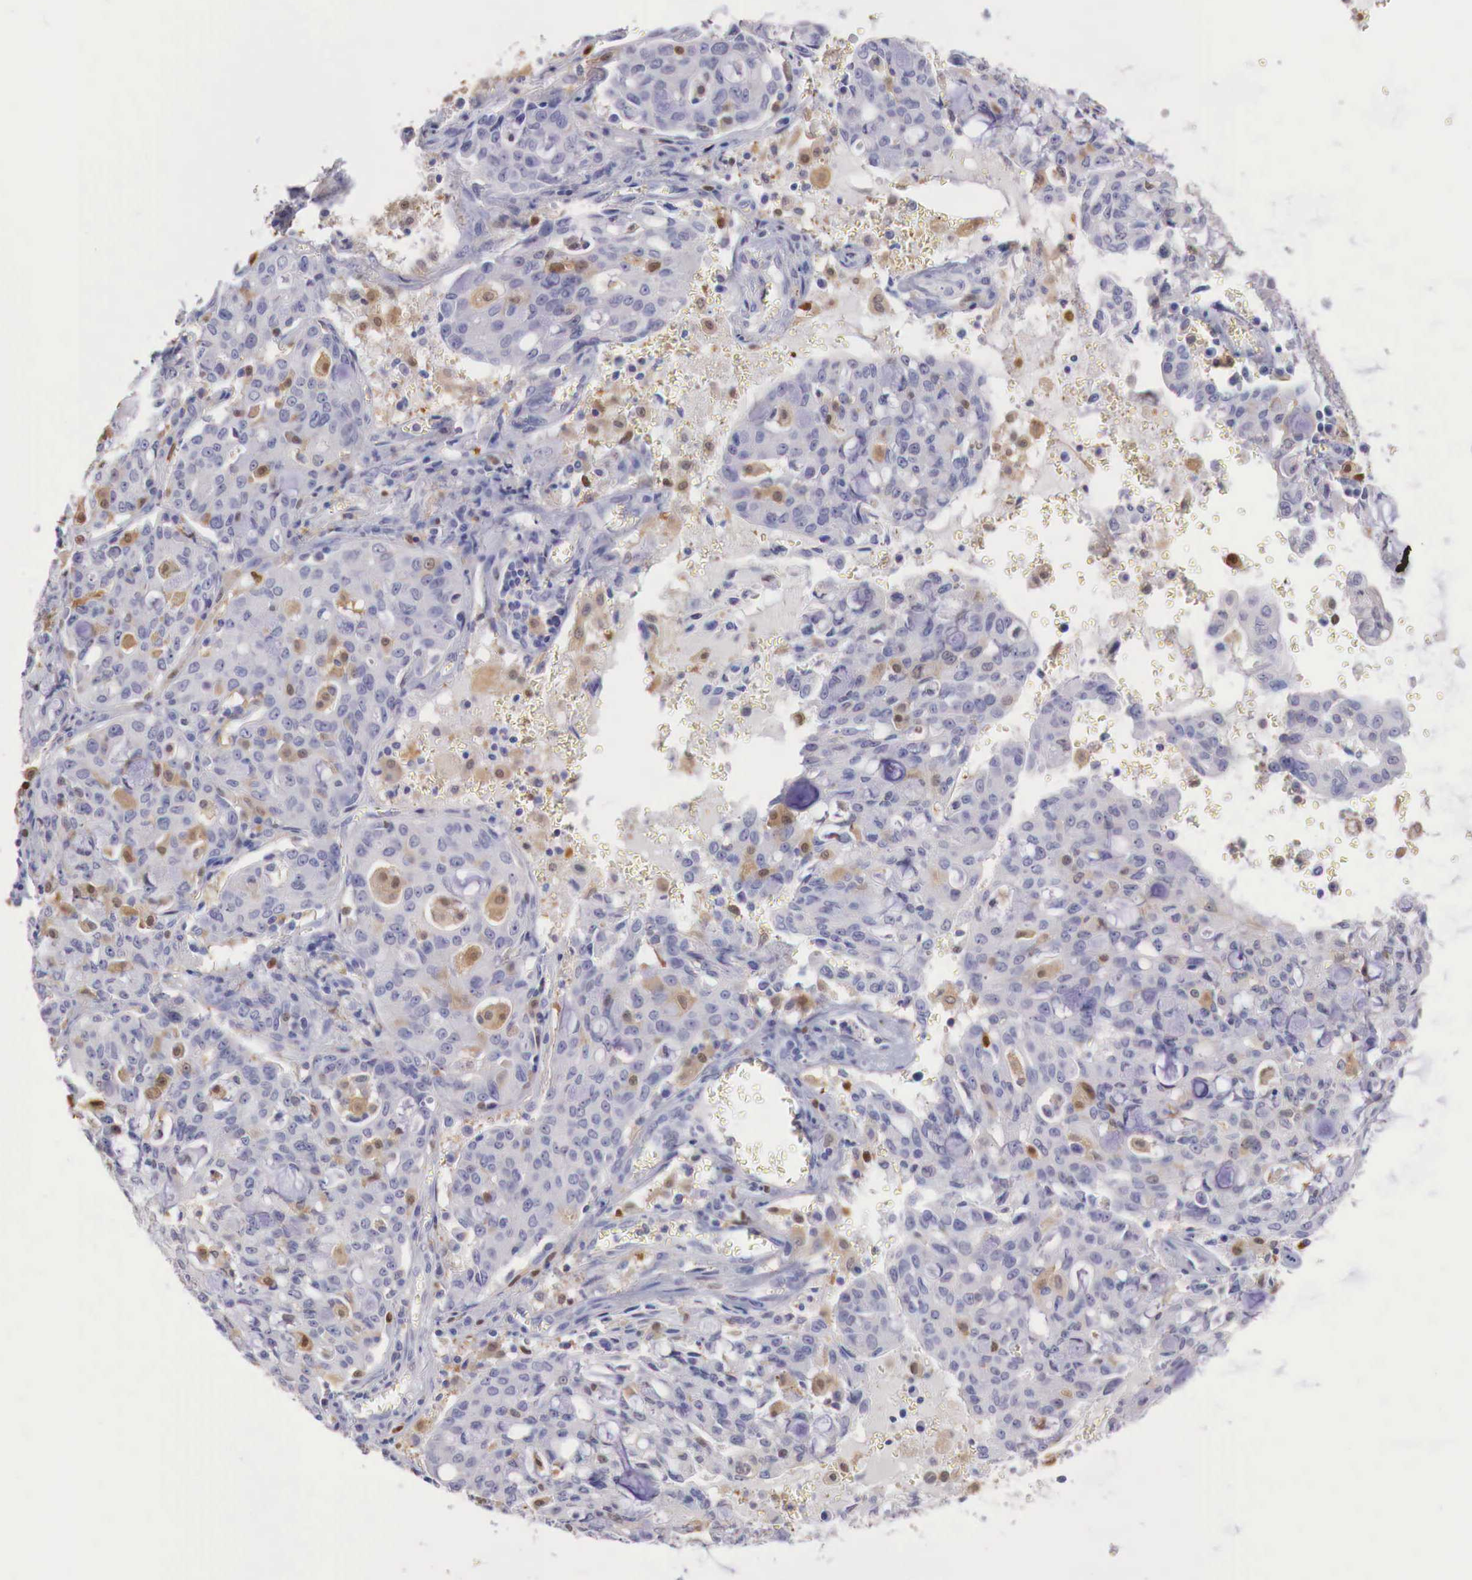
{"staining": {"intensity": "negative", "quantity": "none", "location": "none"}, "tissue": "lung cancer", "cell_type": "Tumor cells", "image_type": "cancer", "snomed": [{"axis": "morphology", "description": "Adenocarcinoma, NOS"}, {"axis": "topography", "description": "Lung"}], "caption": "High magnification brightfield microscopy of lung cancer (adenocarcinoma) stained with DAB (brown) and counterstained with hematoxylin (blue): tumor cells show no significant expression. Brightfield microscopy of immunohistochemistry stained with DAB (brown) and hematoxylin (blue), captured at high magnification.", "gene": "RENBP", "patient": {"sex": "female", "age": 44}}